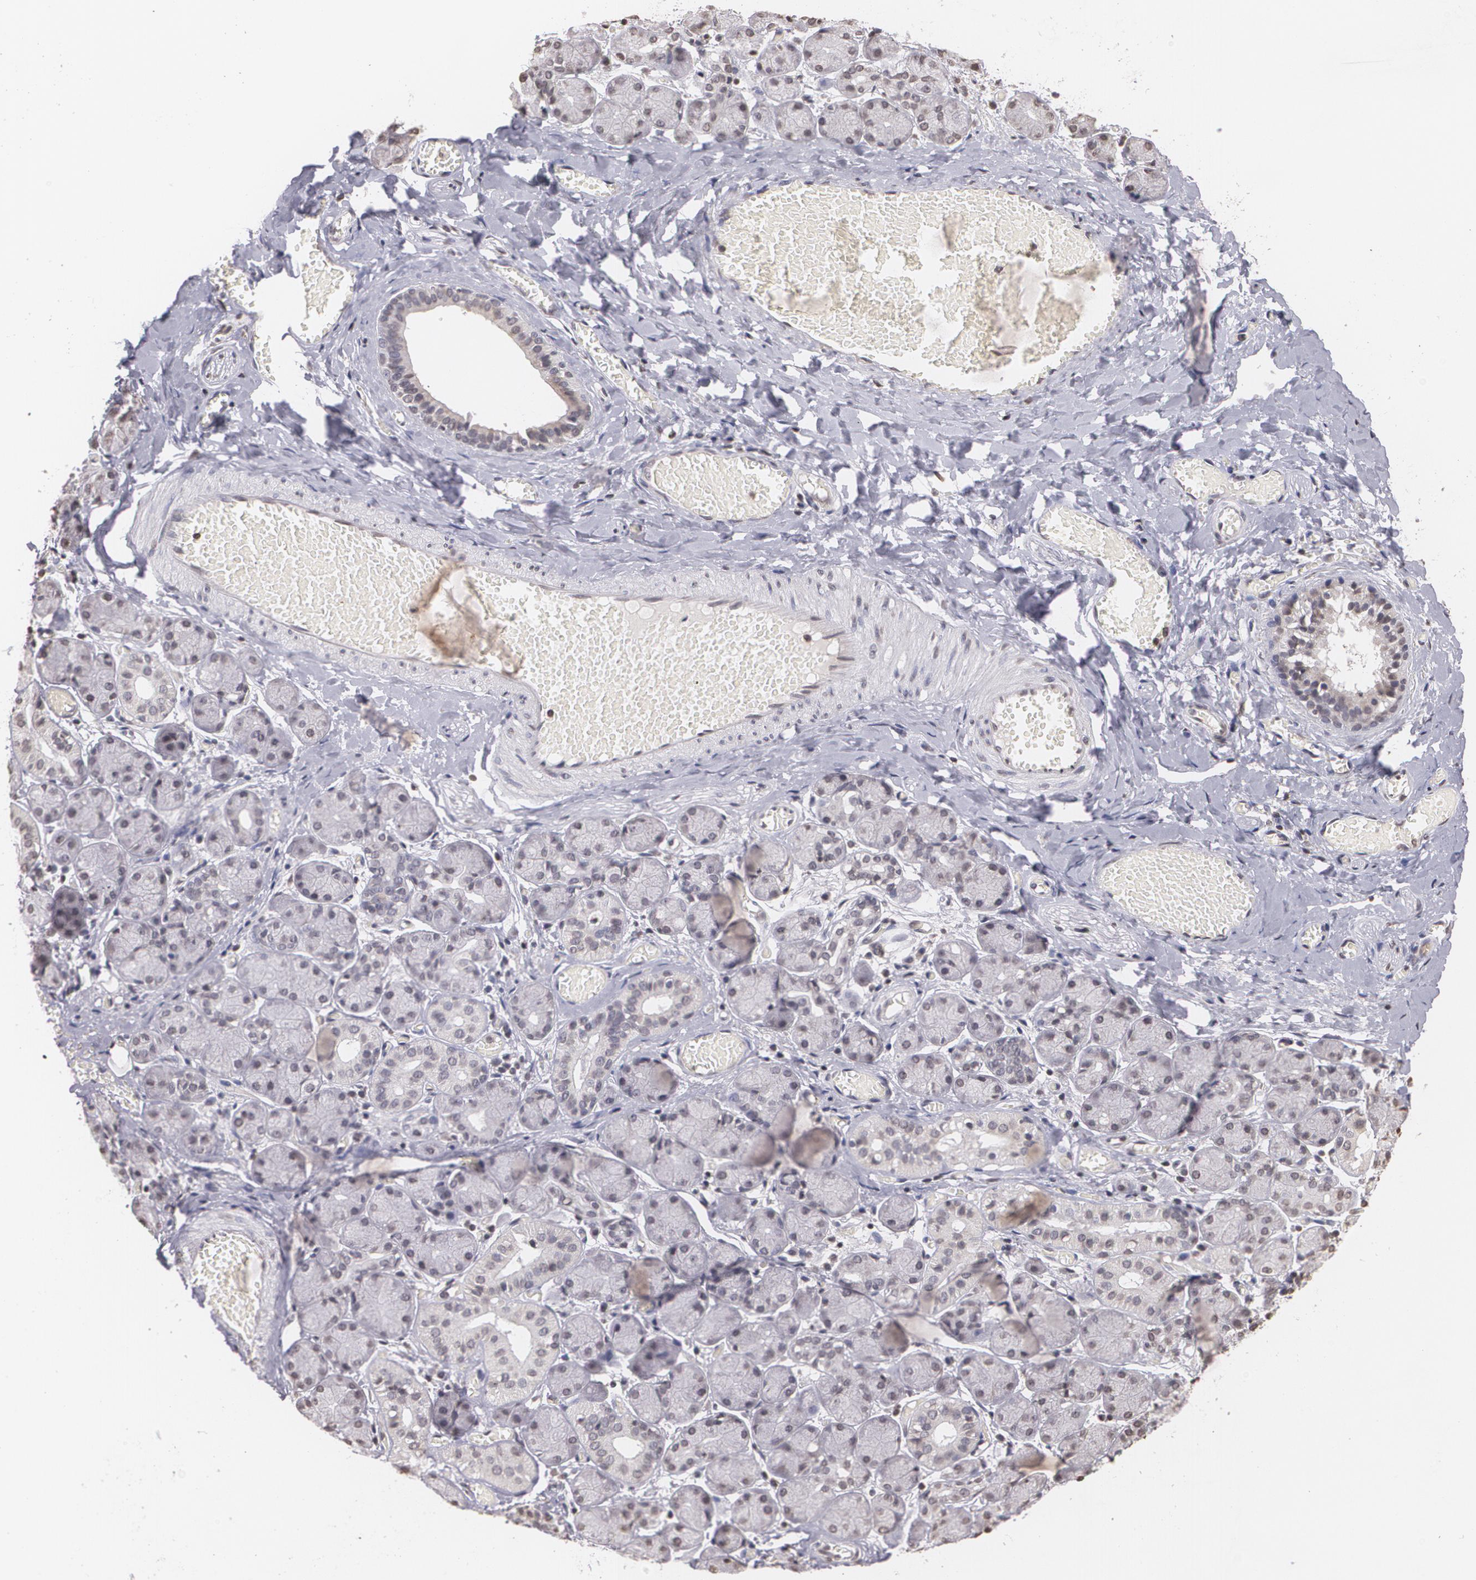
{"staining": {"intensity": "negative", "quantity": "none", "location": "none"}, "tissue": "salivary gland", "cell_type": "Glandular cells", "image_type": "normal", "snomed": [{"axis": "morphology", "description": "Normal tissue, NOS"}, {"axis": "topography", "description": "Salivary gland"}], "caption": "Glandular cells are negative for brown protein staining in unremarkable salivary gland.", "gene": "THRB", "patient": {"sex": "female", "age": 24}}